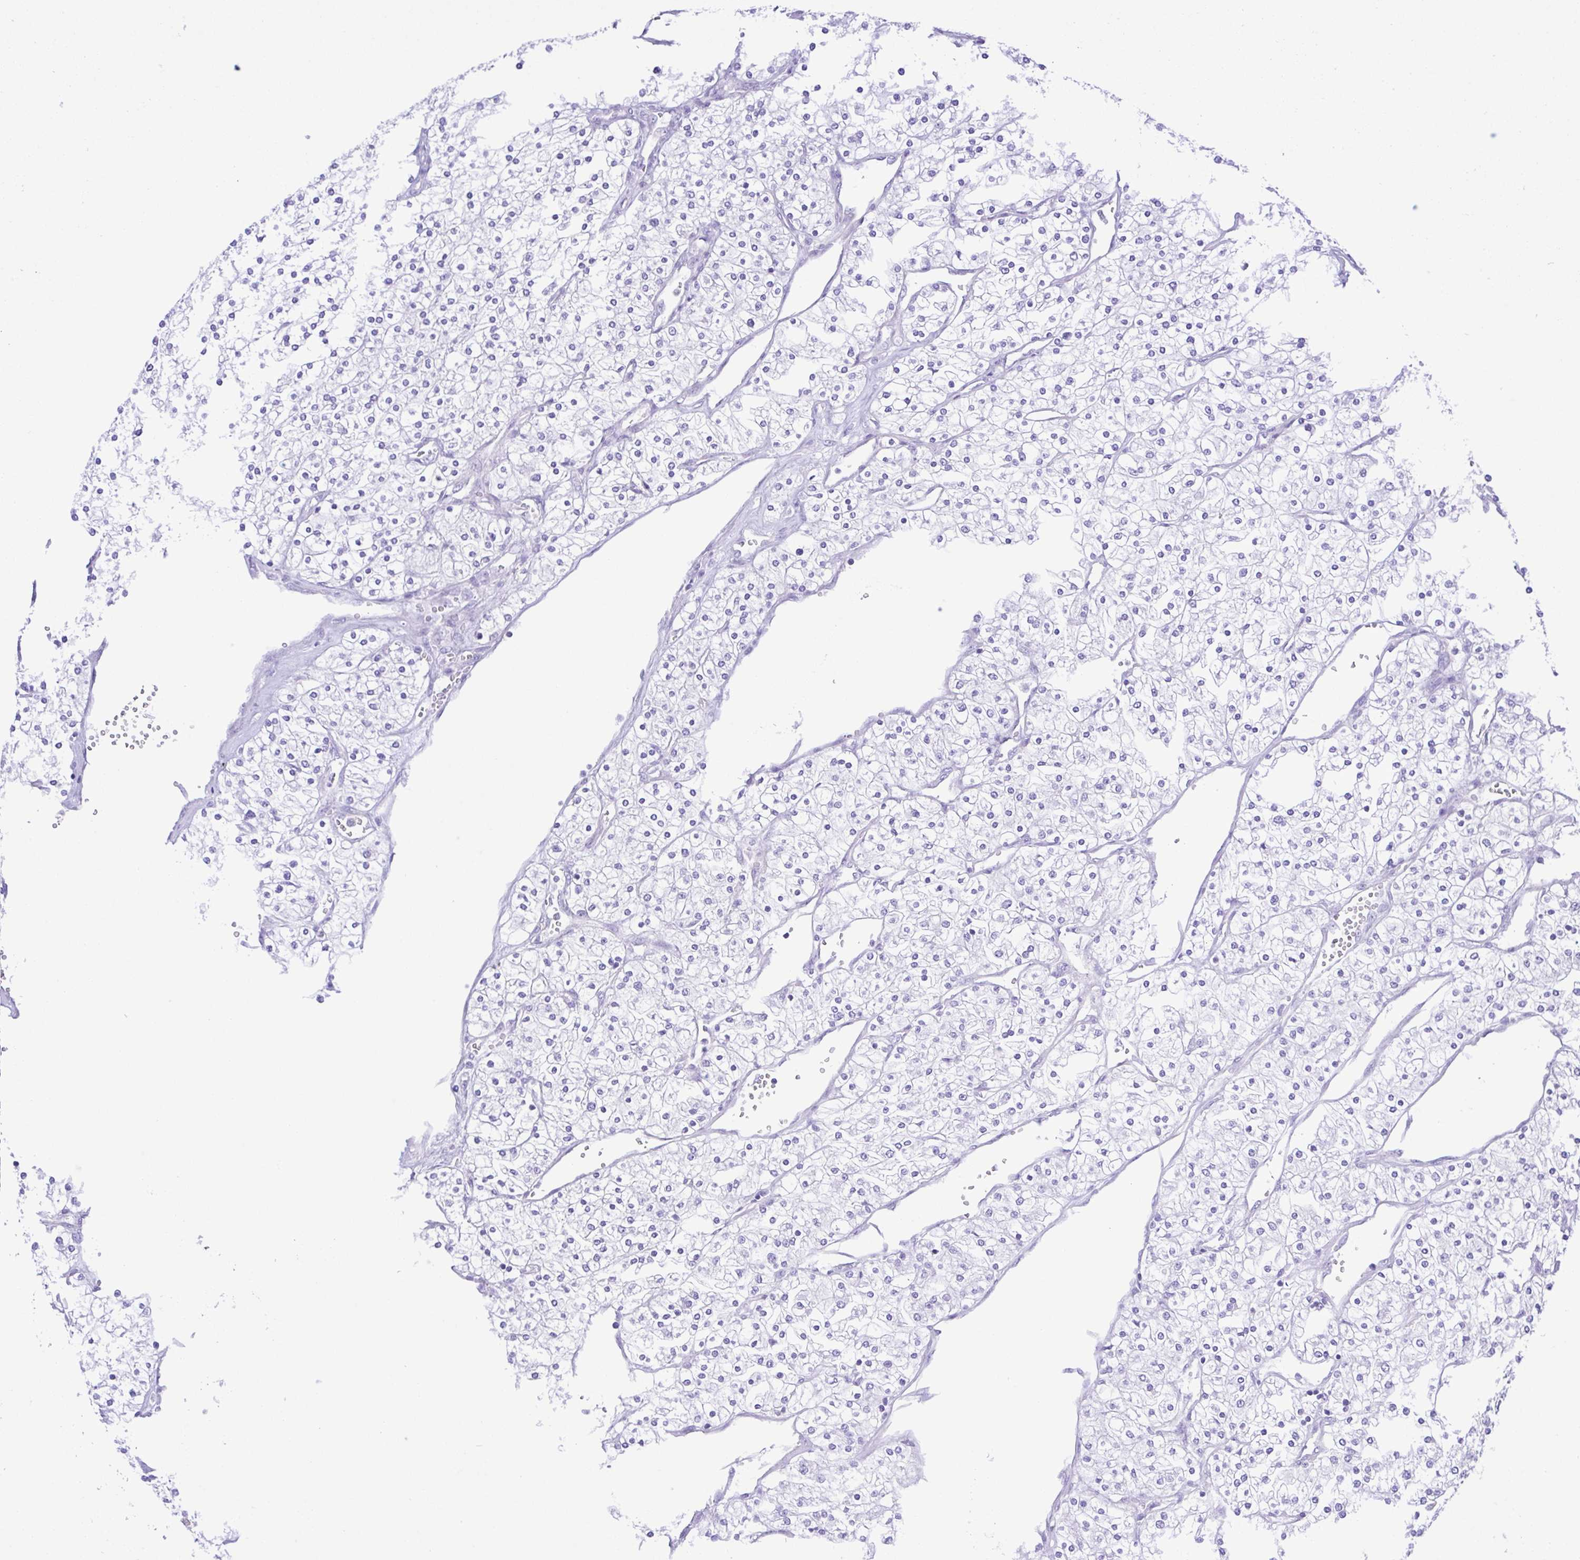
{"staining": {"intensity": "negative", "quantity": "none", "location": "none"}, "tissue": "renal cancer", "cell_type": "Tumor cells", "image_type": "cancer", "snomed": [{"axis": "morphology", "description": "Adenocarcinoma, NOS"}, {"axis": "topography", "description": "Kidney"}], "caption": "Tumor cells show no significant positivity in renal cancer (adenocarcinoma). (DAB (3,3'-diaminobenzidine) IHC with hematoxylin counter stain).", "gene": "CYP17A1", "patient": {"sex": "male", "age": 80}}